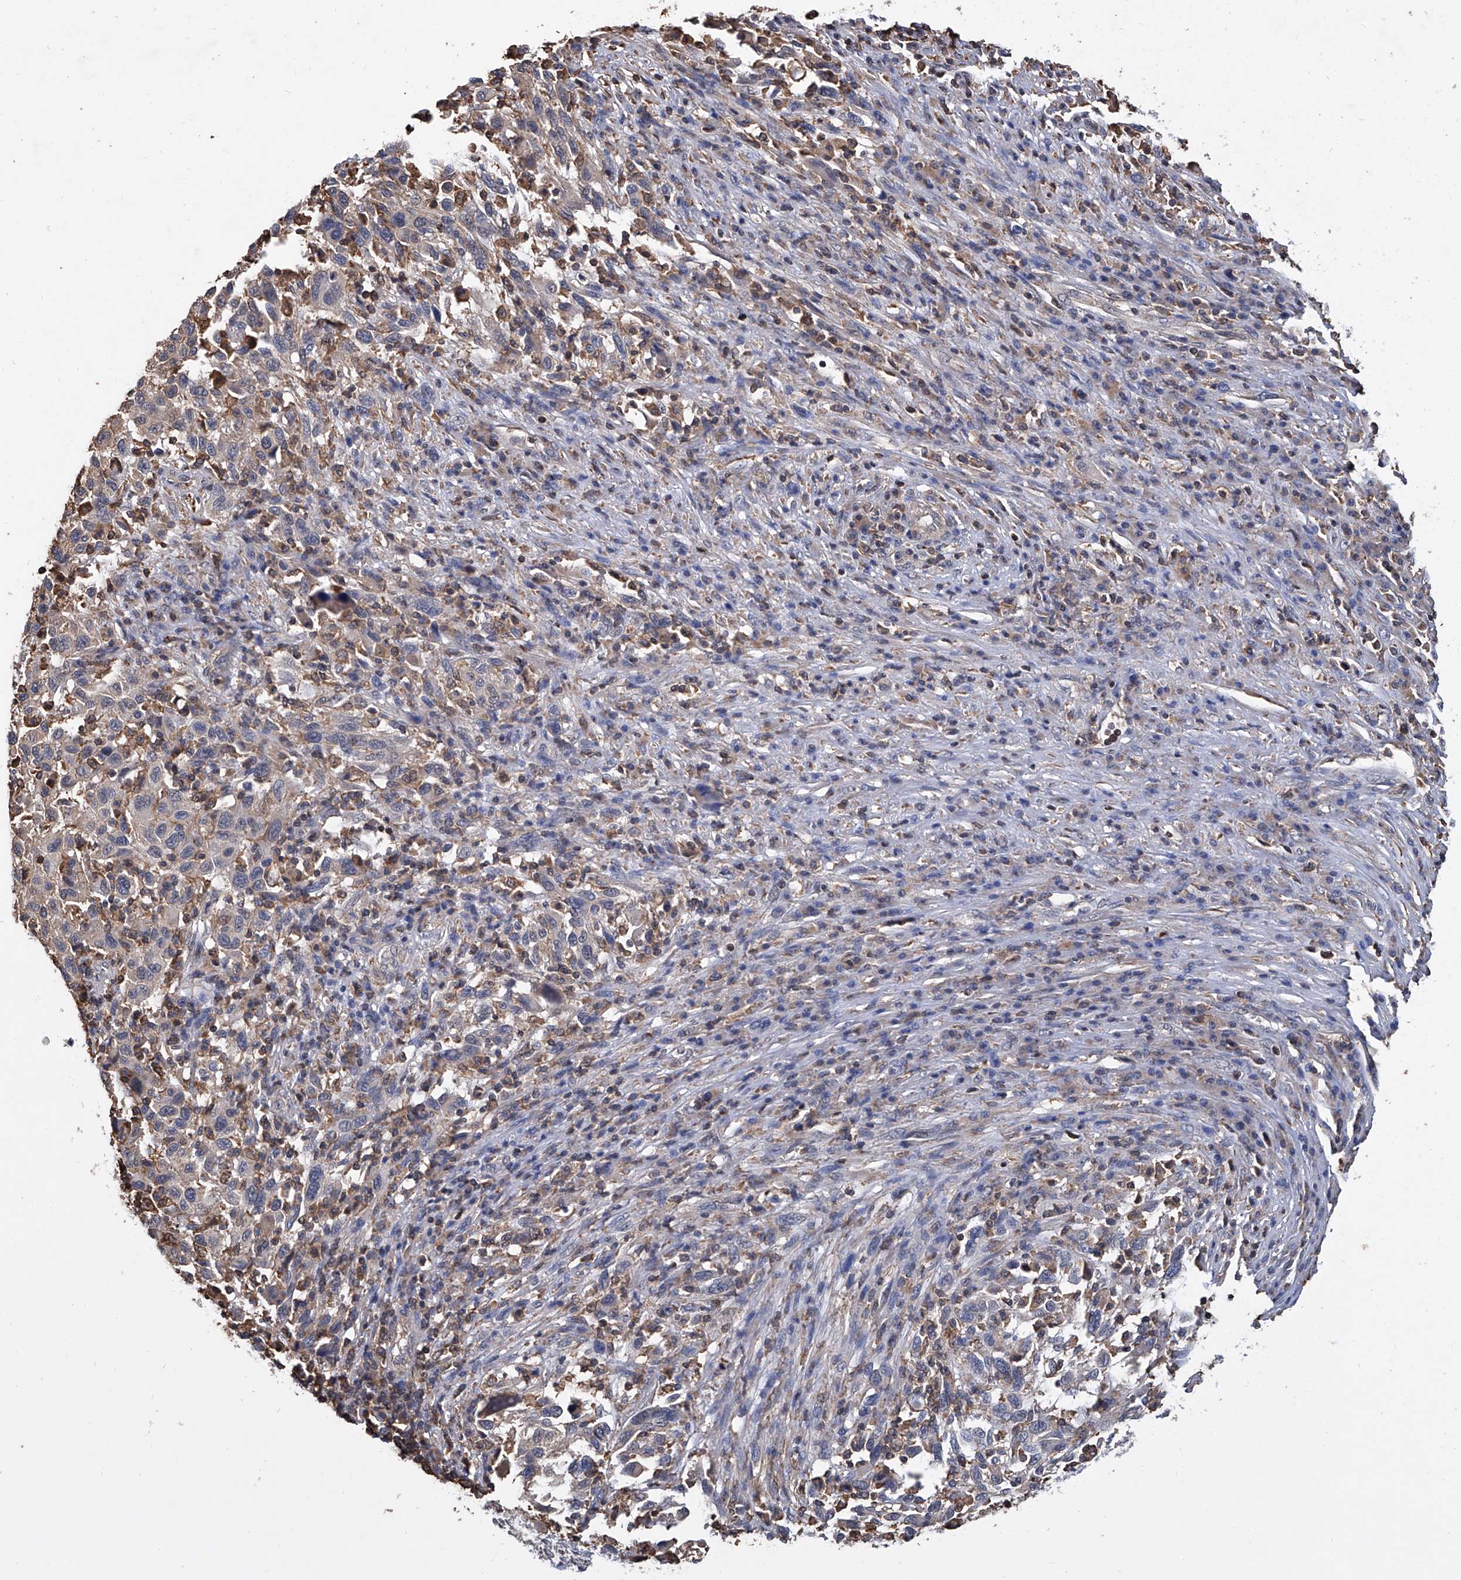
{"staining": {"intensity": "negative", "quantity": "none", "location": "none"}, "tissue": "melanoma", "cell_type": "Tumor cells", "image_type": "cancer", "snomed": [{"axis": "morphology", "description": "Malignant melanoma, Metastatic site"}, {"axis": "topography", "description": "Lymph node"}], "caption": "IHC micrograph of malignant melanoma (metastatic site) stained for a protein (brown), which exhibits no expression in tumor cells.", "gene": "GPT", "patient": {"sex": "male", "age": 61}}